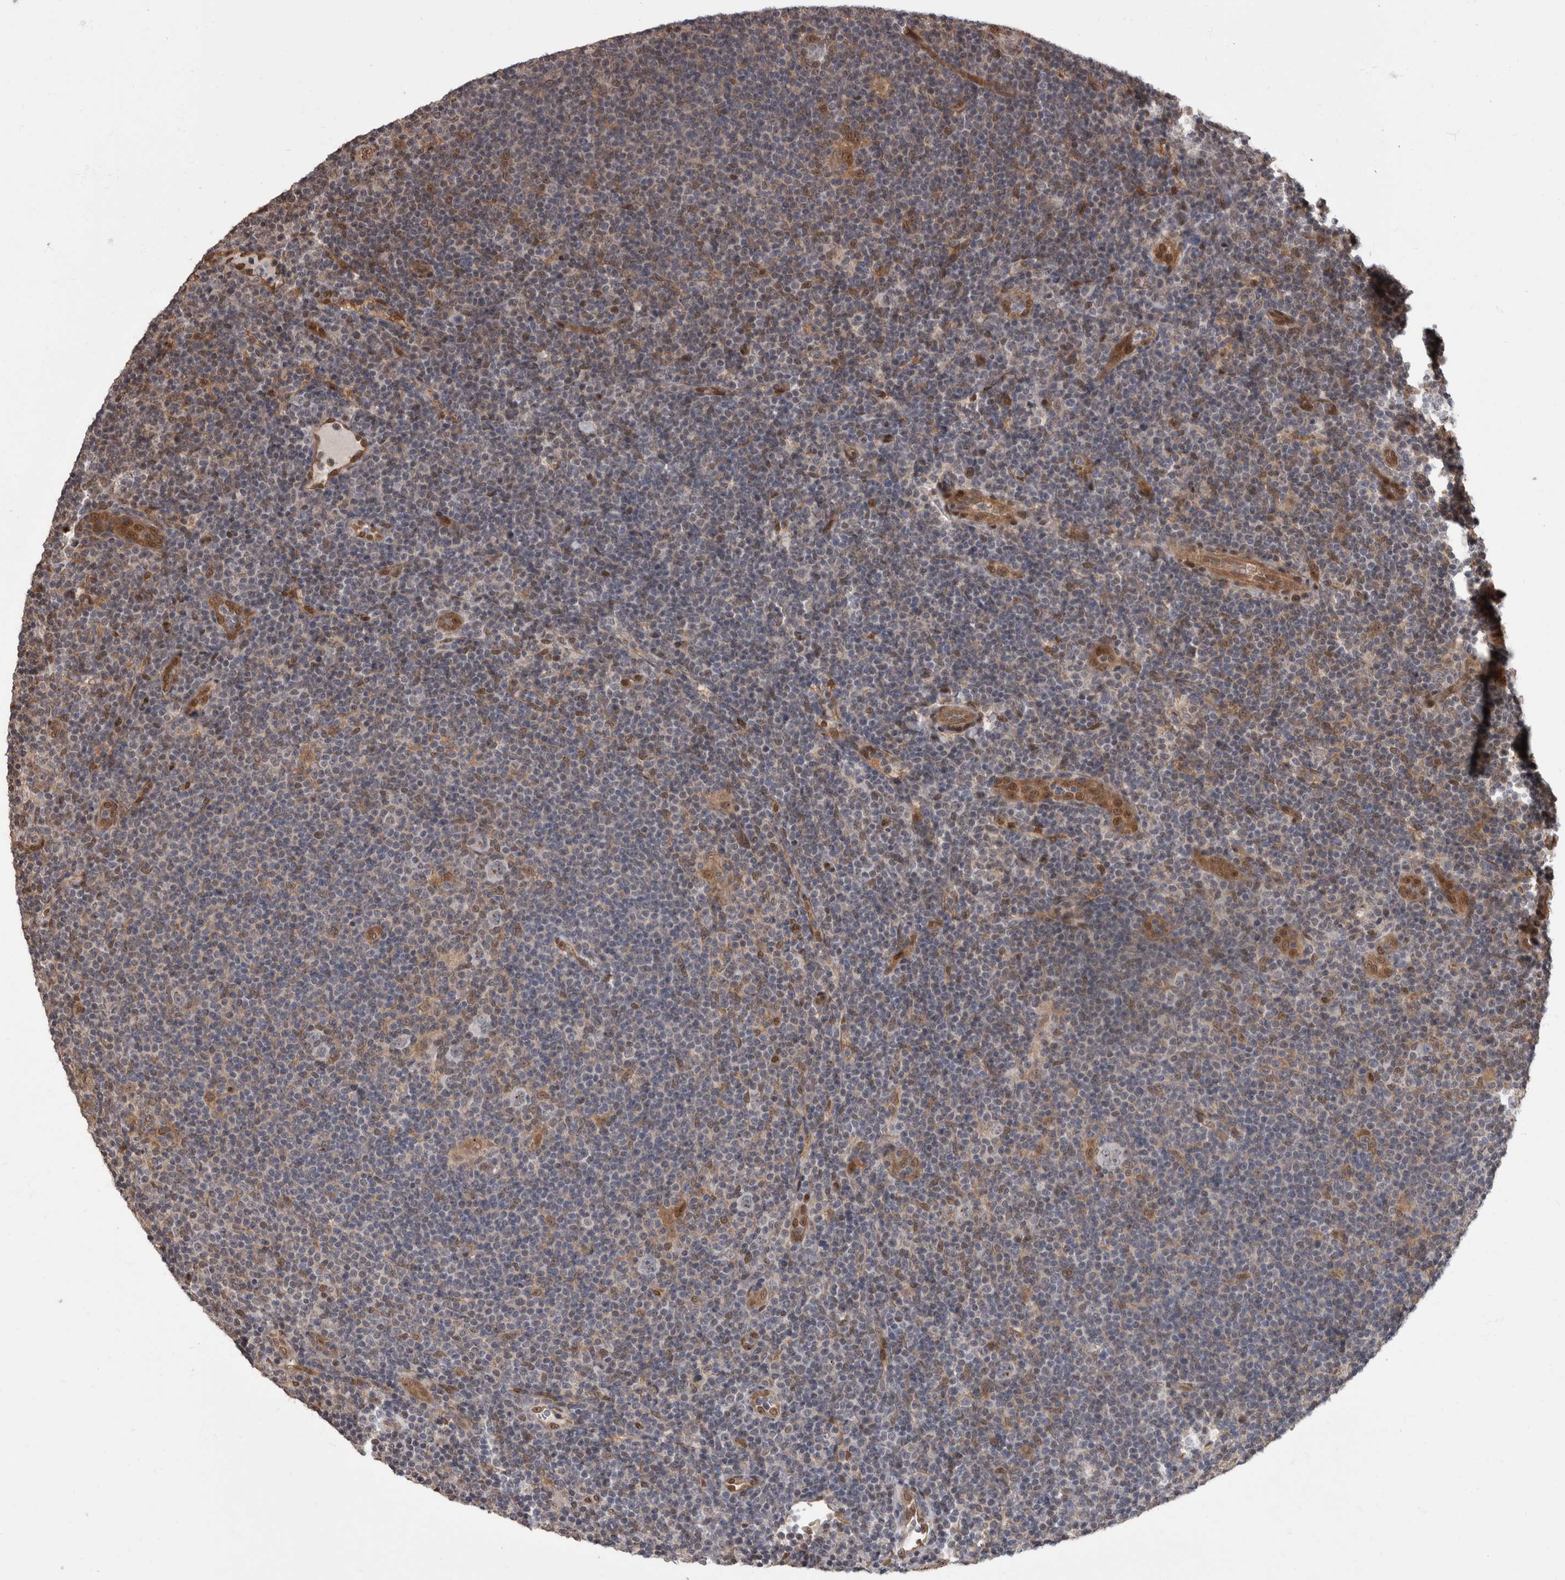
{"staining": {"intensity": "weak", "quantity": "<25%", "location": "nuclear"}, "tissue": "lymphoma", "cell_type": "Tumor cells", "image_type": "cancer", "snomed": [{"axis": "morphology", "description": "Hodgkin's disease, NOS"}, {"axis": "topography", "description": "Lymph node"}], "caption": "A micrograph of human lymphoma is negative for staining in tumor cells.", "gene": "AKT3", "patient": {"sex": "female", "age": 57}}